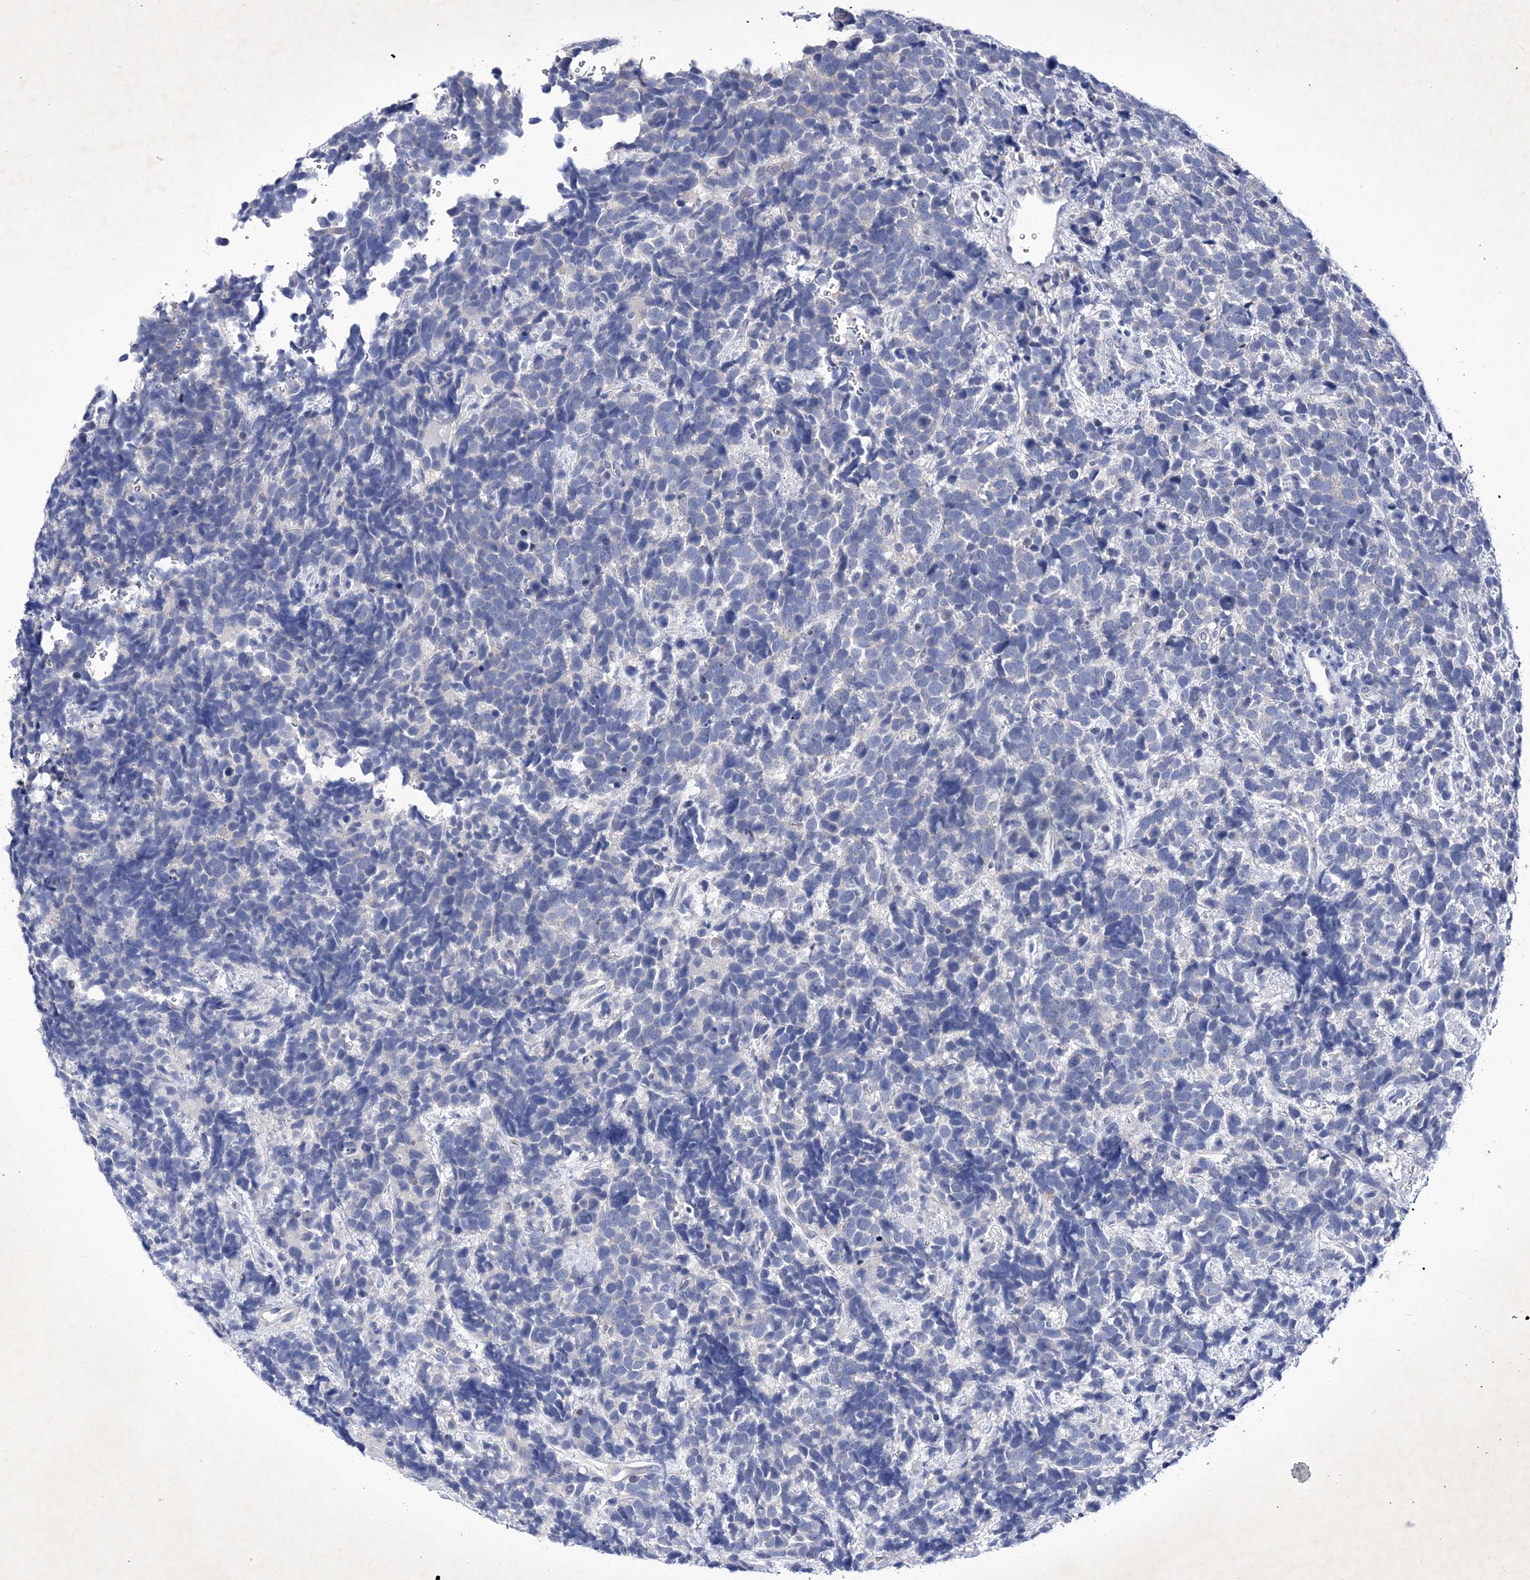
{"staining": {"intensity": "negative", "quantity": "none", "location": "none"}, "tissue": "urothelial cancer", "cell_type": "Tumor cells", "image_type": "cancer", "snomed": [{"axis": "morphology", "description": "Urothelial carcinoma, High grade"}, {"axis": "topography", "description": "Urinary bladder"}], "caption": "High power microscopy micrograph of an IHC histopathology image of urothelial cancer, revealing no significant staining in tumor cells.", "gene": "GPN1", "patient": {"sex": "female", "age": 82}}